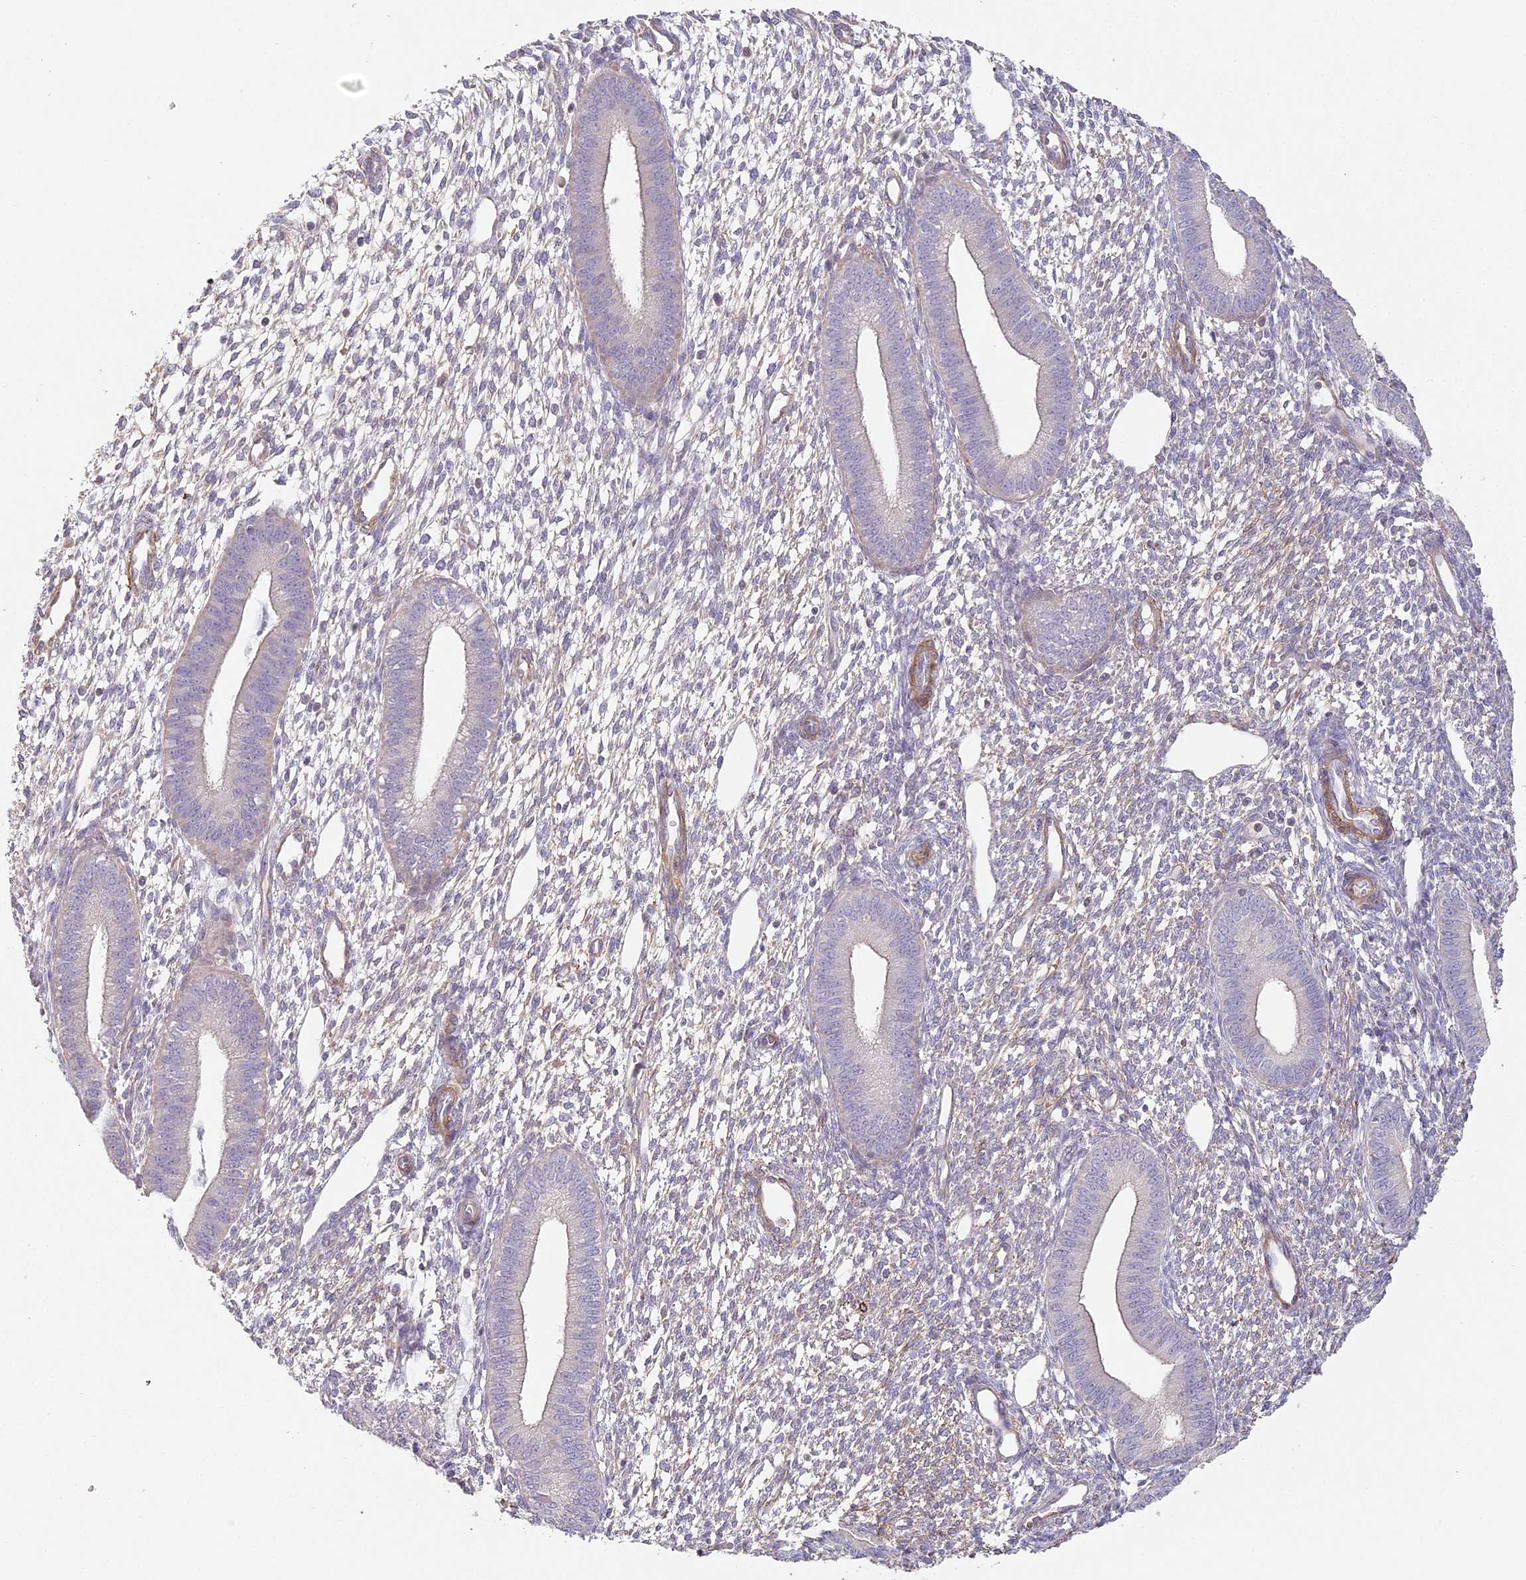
{"staining": {"intensity": "negative", "quantity": "none", "location": "none"}, "tissue": "endometrium", "cell_type": "Cells in endometrial stroma", "image_type": "normal", "snomed": [{"axis": "morphology", "description": "Normal tissue, NOS"}, {"axis": "topography", "description": "Endometrium"}], "caption": "Cells in endometrial stroma show no significant expression in normal endometrium. Brightfield microscopy of immunohistochemistry (IHC) stained with DAB (brown) and hematoxylin (blue), captured at high magnification.", "gene": "MED28", "patient": {"sex": "female", "age": 46}}